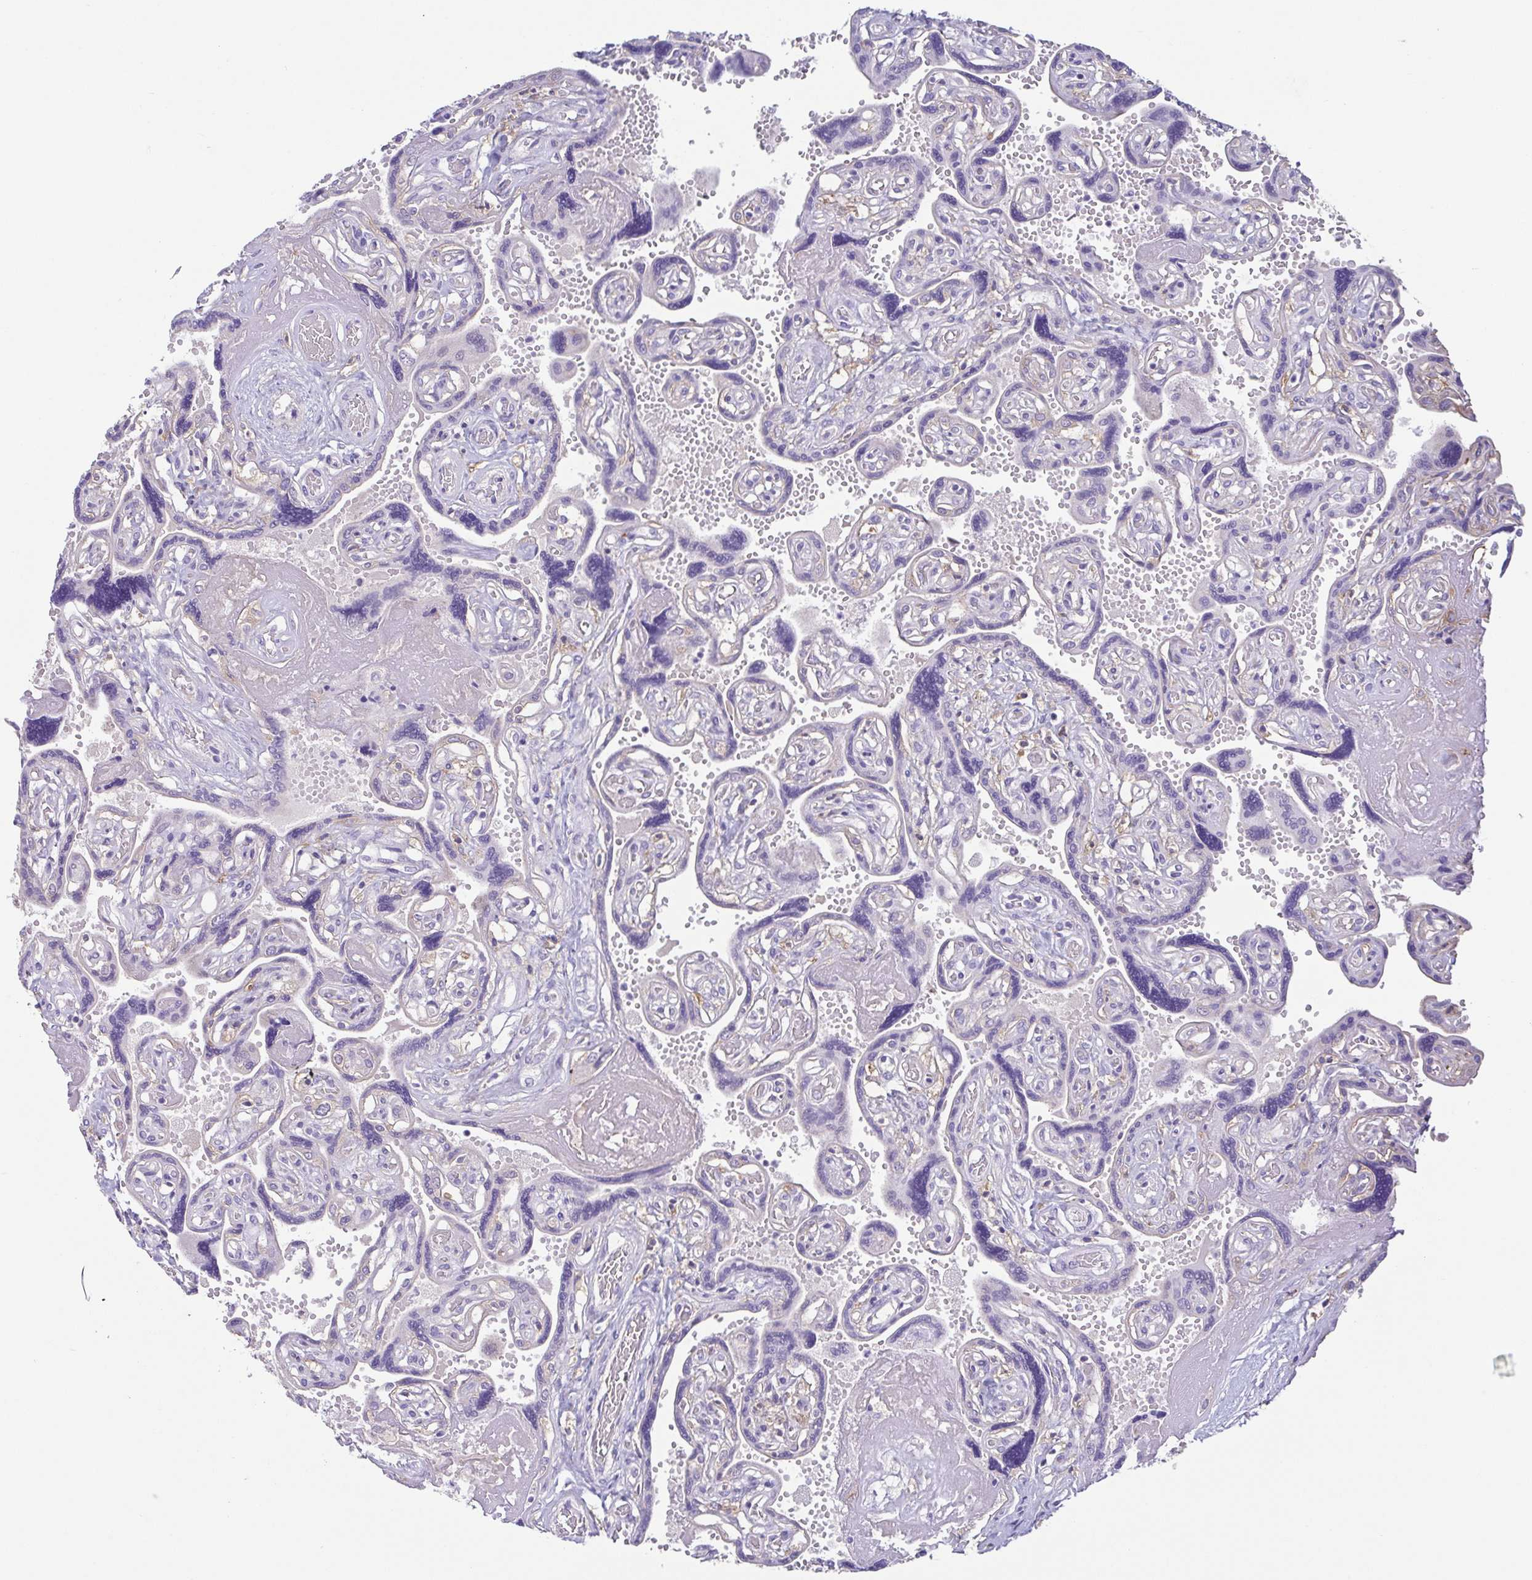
{"staining": {"intensity": "moderate", "quantity": "25%-75%", "location": "nuclear"}, "tissue": "placenta", "cell_type": "Decidual cells", "image_type": "normal", "snomed": [{"axis": "morphology", "description": "Normal tissue, NOS"}, {"axis": "topography", "description": "Placenta"}], "caption": "About 25%-75% of decidual cells in benign human placenta display moderate nuclear protein expression as visualized by brown immunohistochemical staining.", "gene": "UBE2Q1", "patient": {"sex": "female", "age": 32}}